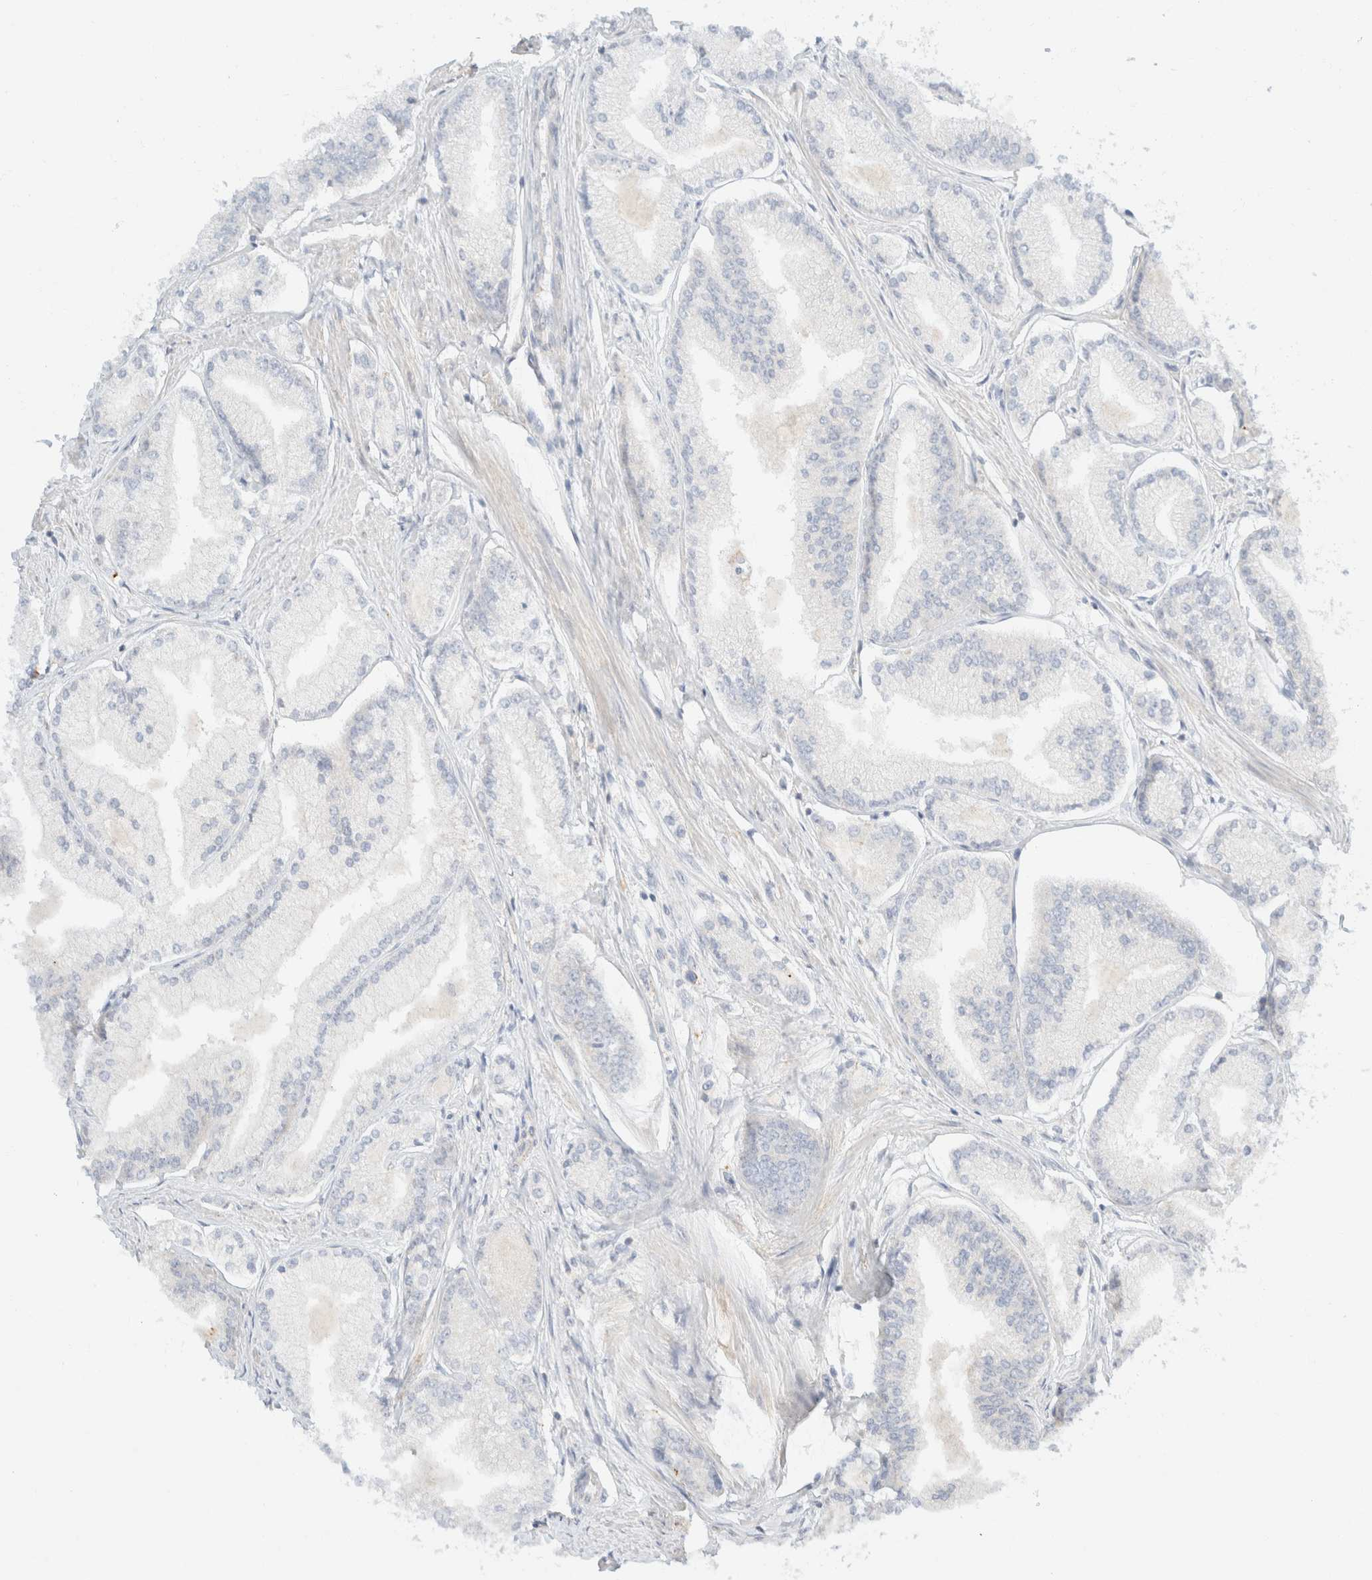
{"staining": {"intensity": "negative", "quantity": "none", "location": "none"}, "tissue": "prostate cancer", "cell_type": "Tumor cells", "image_type": "cancer", "snomed": [{"axis": "morphology", "description": "Adenocarcinoma, Low grade"}, {"axis": "topography", "description": "Prostate"}], "caption": "DAB immunohistochemical staining of prostate cancer demonstrates no significant staining in tumor cells.", "gene": "SH3GLB2", "patient": {"sex": "male", "age": 52}}